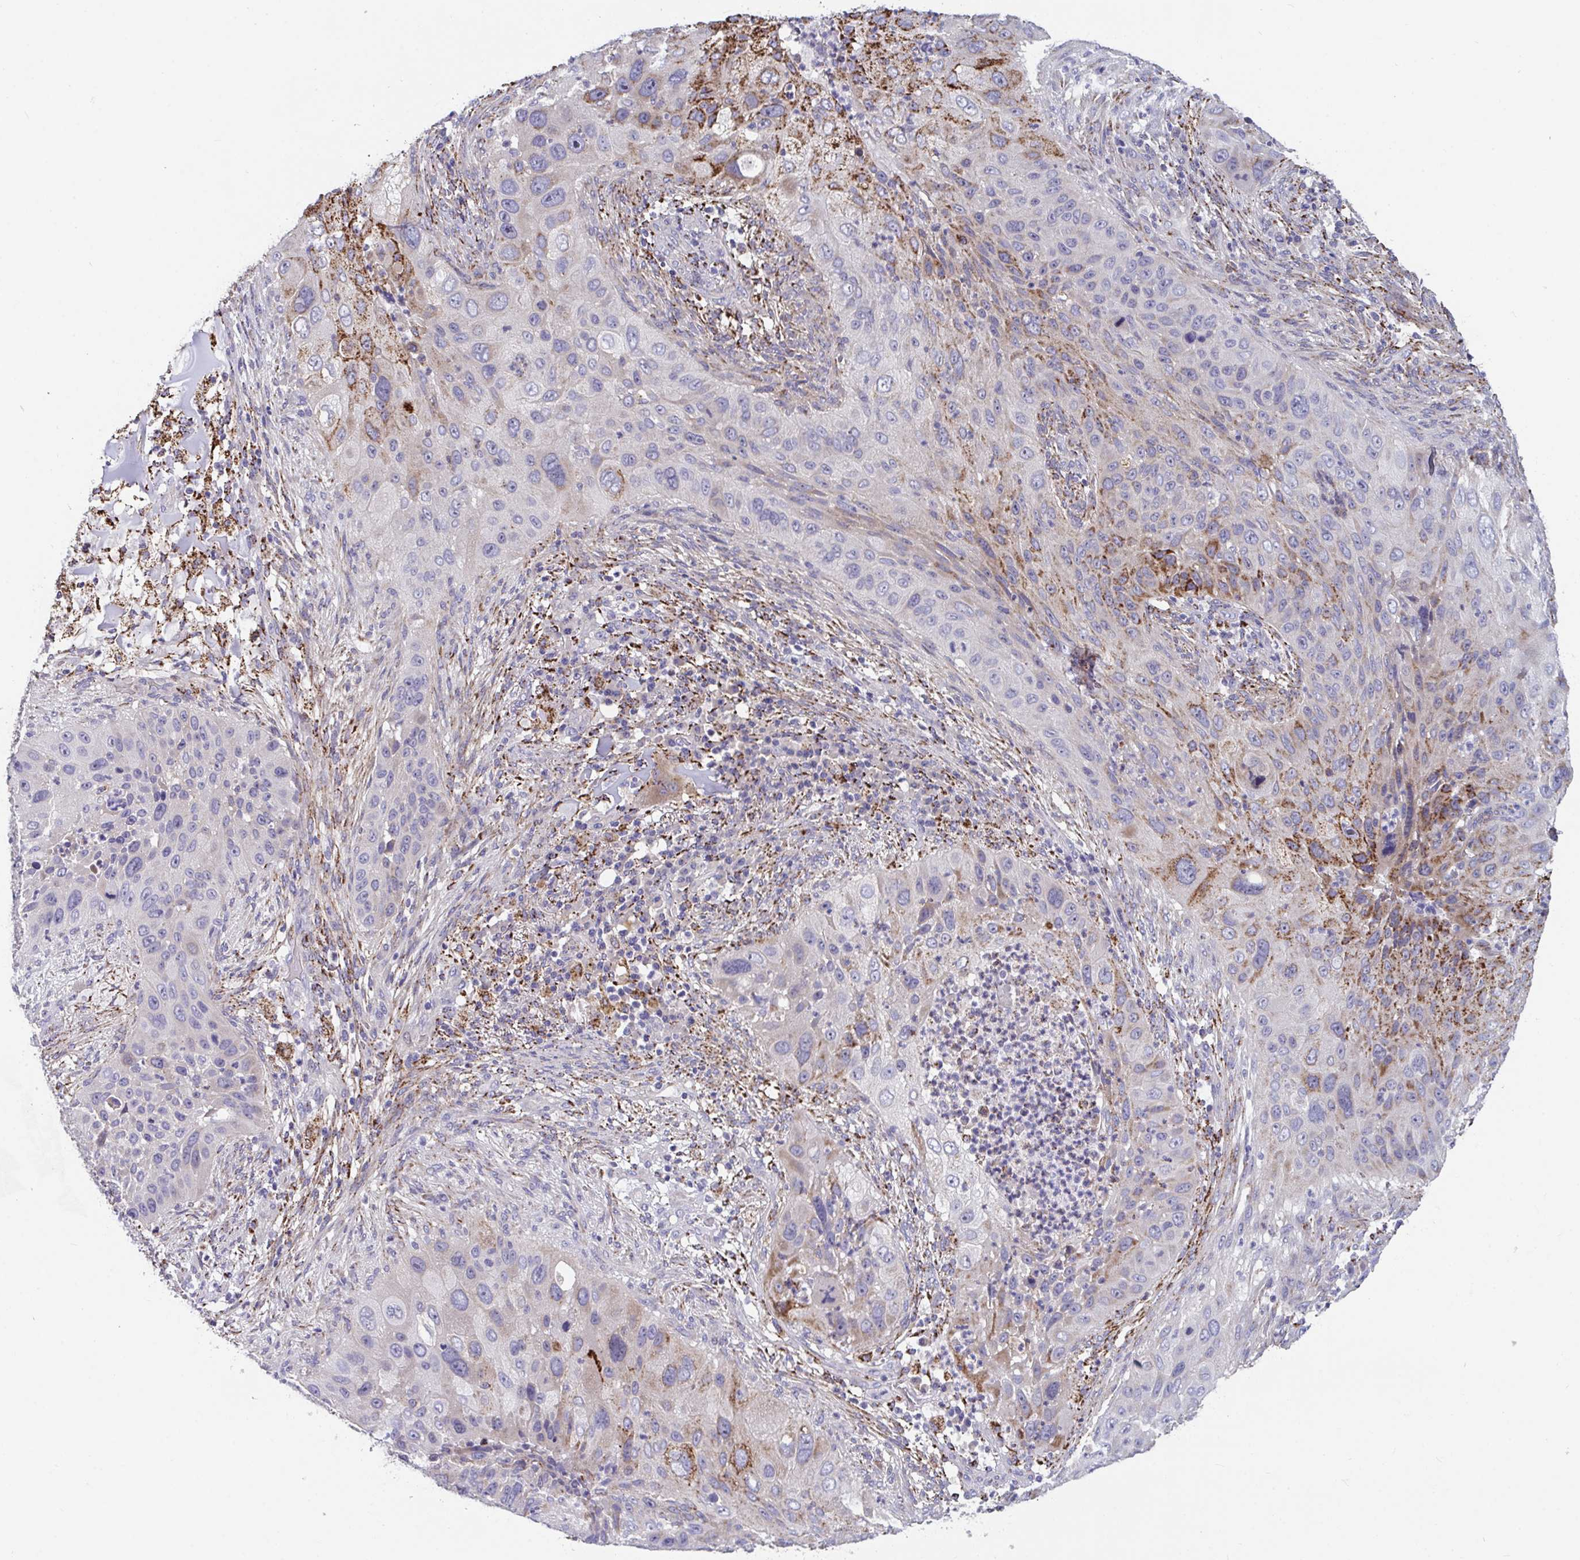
{"staining": {"intensity": "strong", "quantity": "<25%", "location": "cytoplasmic/membranous"}, "tissue": "lung cancer", "cell_type": "Tumor cells", "image_type": "cancer", "snomed": [{"axis": "morphology", "description": "Squamous cell carcinoma, NOS"}, {"axis": "topography", "description": "Lung"}], "caption": "A brown stain shows strong cytoplasmic/membranous expression of a protein in human lung cancer tumor cells.", "gene": "FAM156B", "patient": {"sex": "male", "age": 63}}